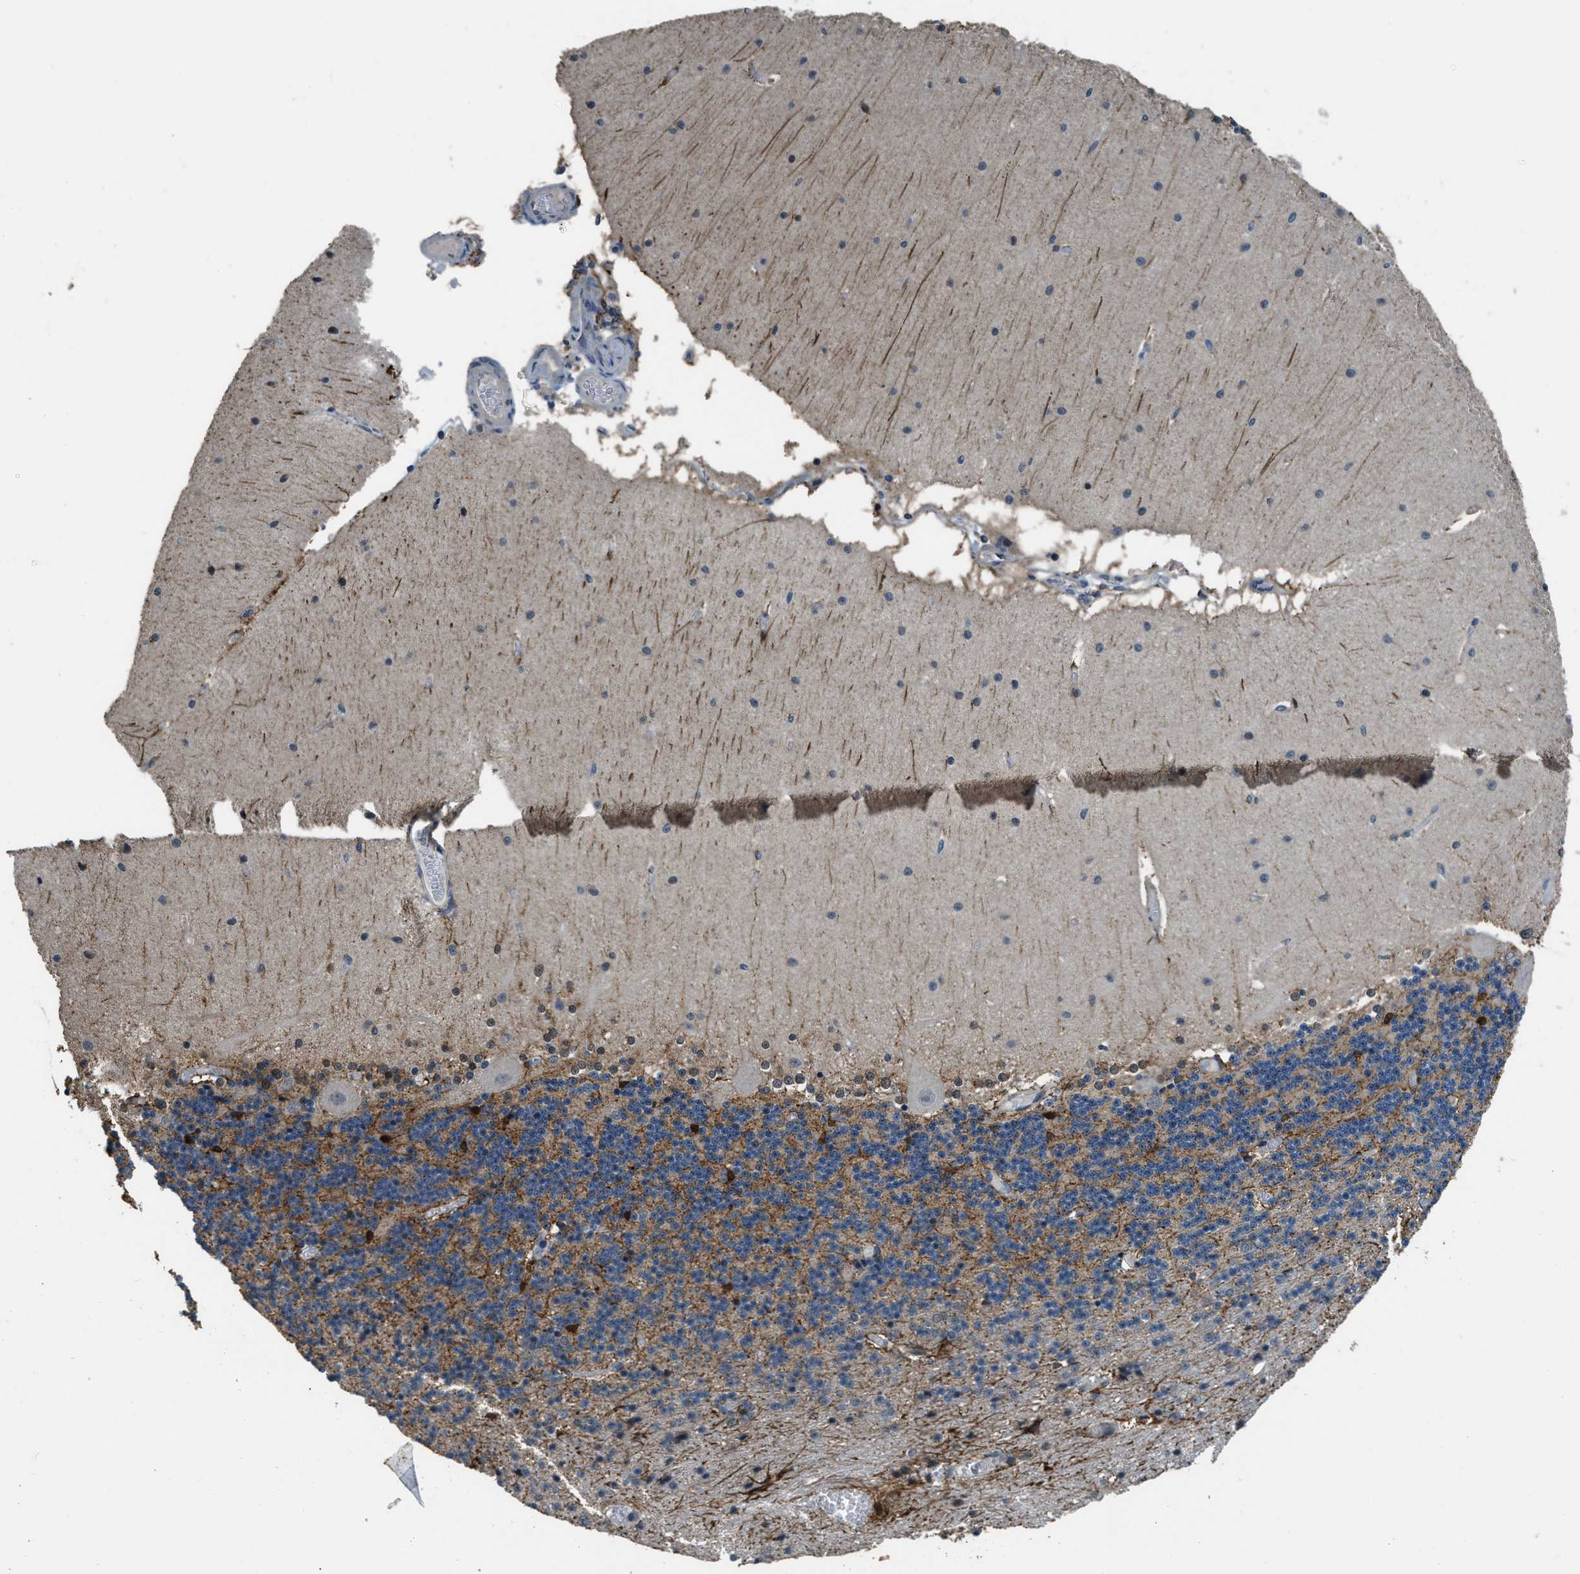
{"staining": {"intensity": "moderate", "quantity": "25%-75%", "location": "cytoplasmic/membranous"}, "tissue": "cerebellum", "cell_type": "Cells in granular layer", "image_type": "normal", "snomed": [{"axis": "morphology", "description": "Normal tissue, NOS"}, {"axis": "topography", "description": "Cerebellum"}], "caption": "Immunohistochemical staining of unremarkable cerebellum demonstrates moderate cytoplasmic/membranous protein positivity in about 25%-75% of cells in granular layer. The staining was performed using DAB (3,3'-diaminobenzidine) to visualize the protein expression in brown, while the nuclei were stained in blue with hematoxylin (Magnification: 20x).", "gene": "NAT1", "patient": {"sex": "female", "age": 54}}